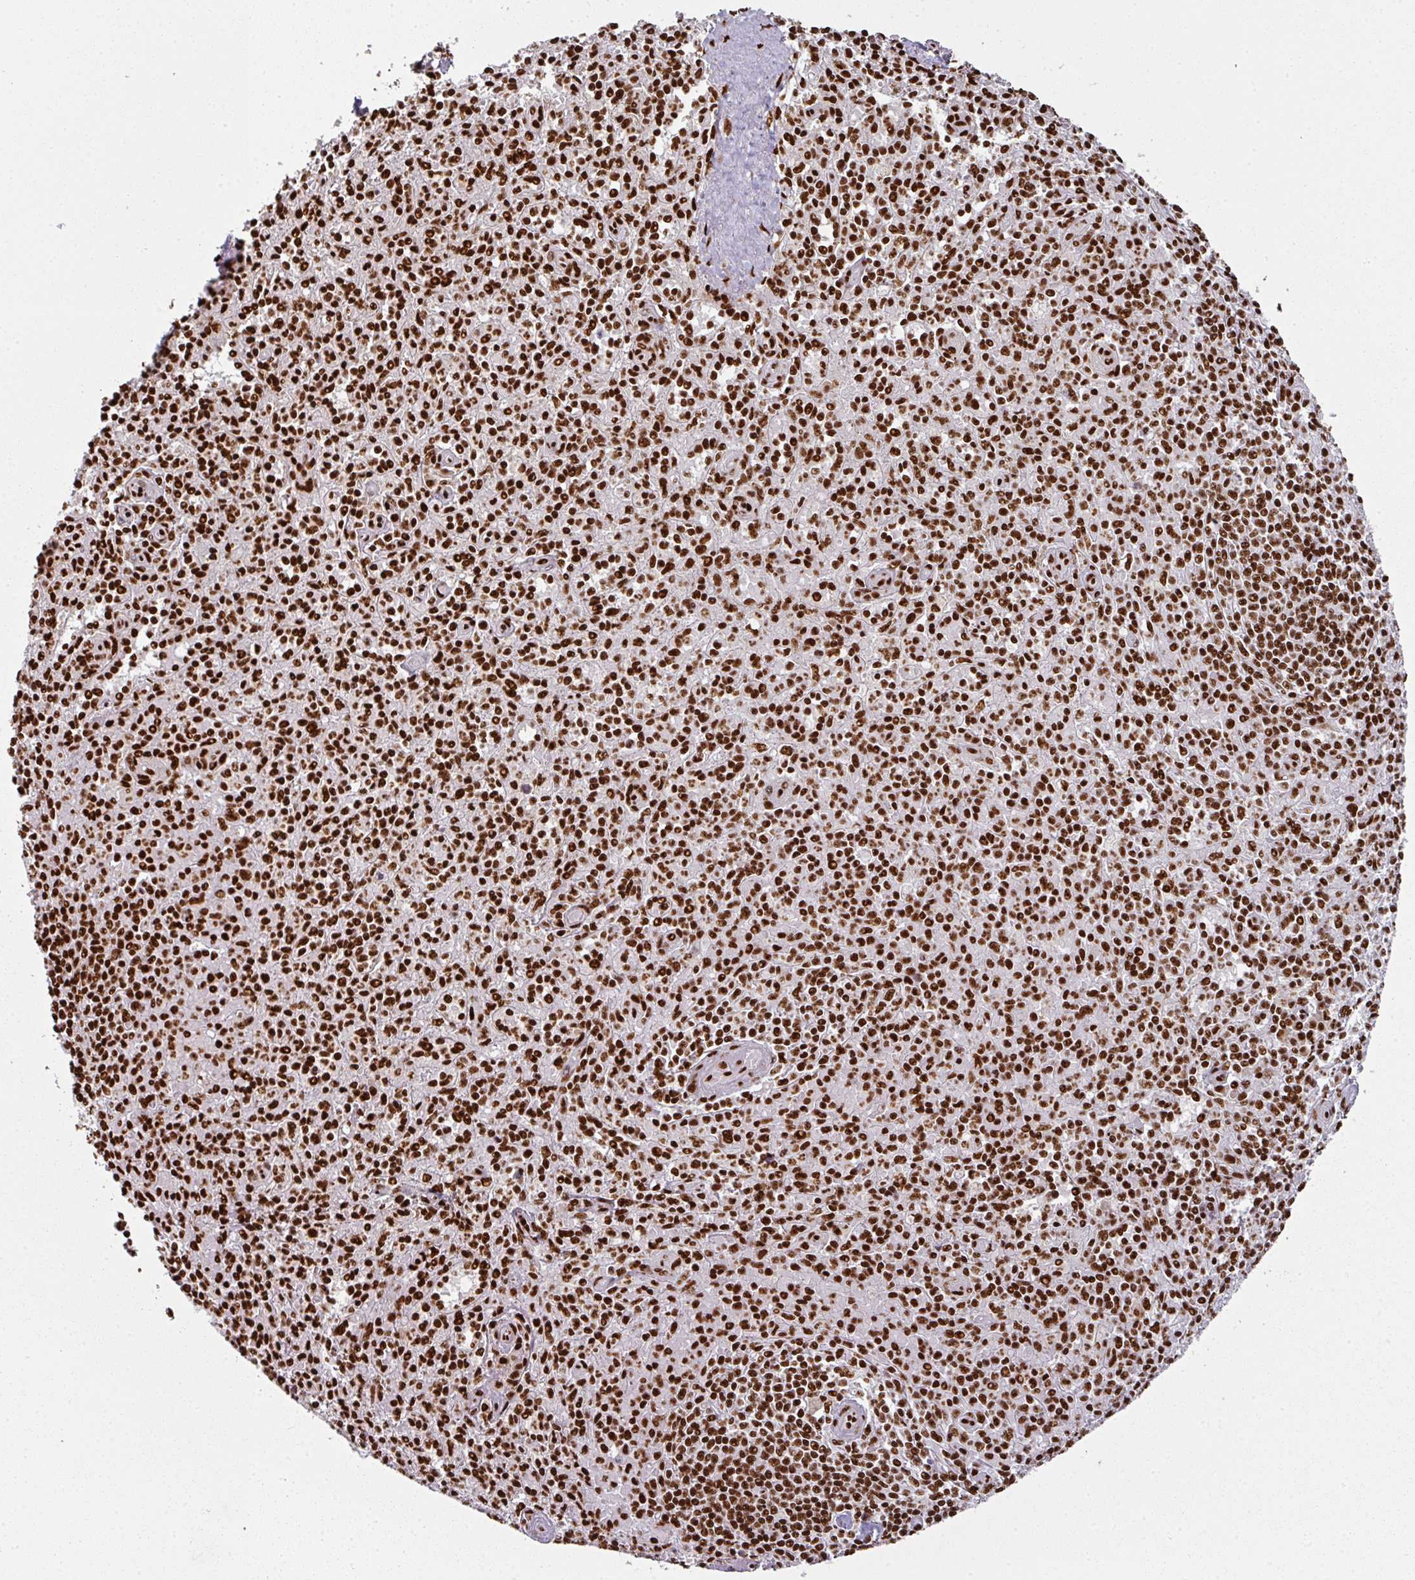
{"staining": {"intensity": "strong", "quantity": ">75%", "location": "nuclear"}, "tissue": "spleen", "cell_type": "Cells in red pulp", "image_type": "normal", "snomed": [{"axis": "morphology", "description": "Normal tissue, NOS"}, {"axis": "topography", "description": "Spleen"}], "caption": "Brown immunohistochemical staining in benign spleen demonstrates strong nuclear staining in approximately >75% of cells in red pulp.", "gene": "SIK3", "patient": {"sex": "female", "age": 70}}